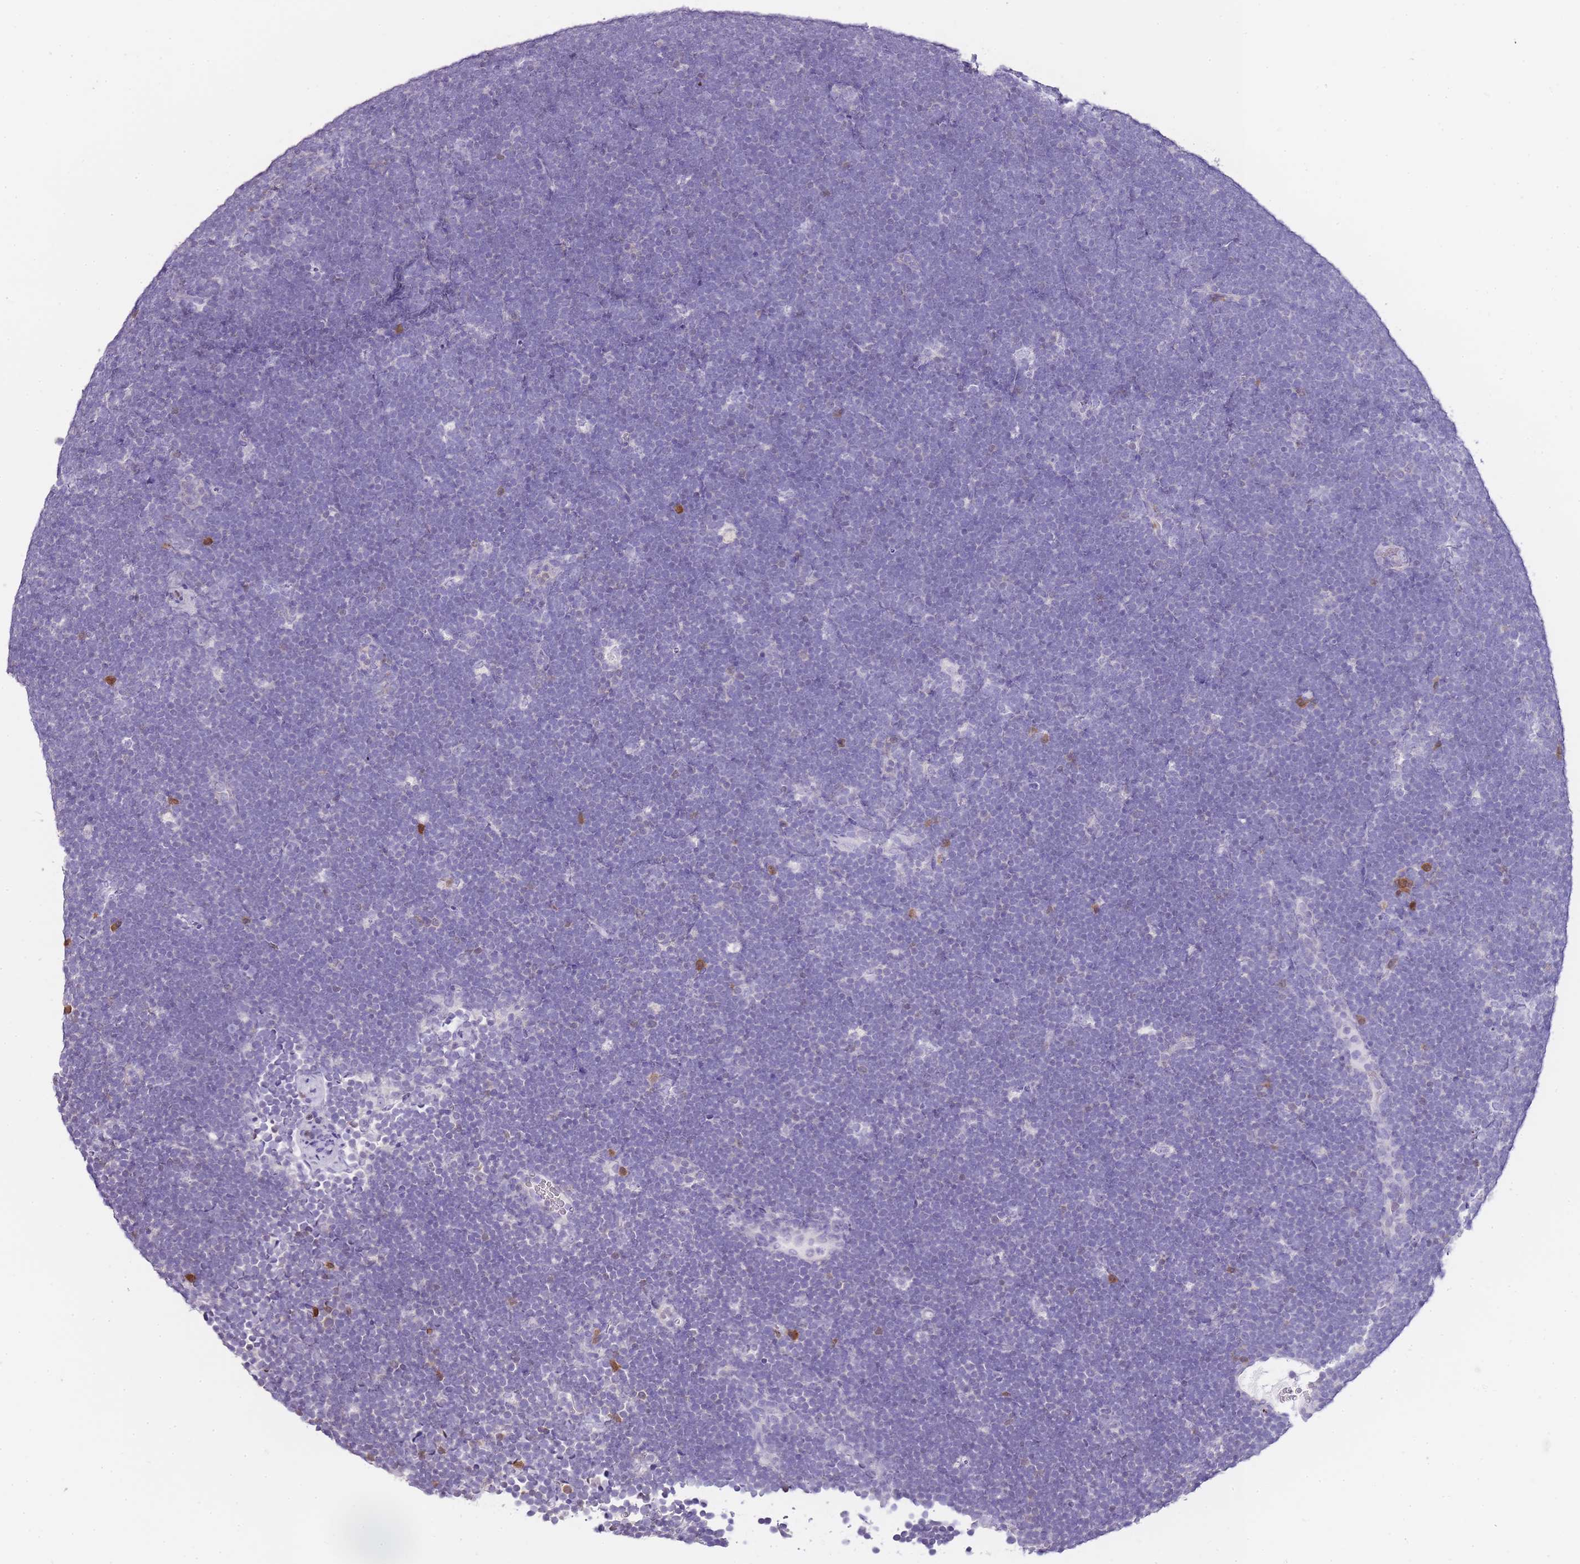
{"staining": {"intensity": "negative", "quantity": "none", "location": "none"}, "tissue": "lymphoma", "cell_type": "Tumor cells", "image_type": "cancer", "snomed": [{"axis": "morphology", "description": "Malignant lymphoma, non-Hodgkin's type, High grade"}, {"axis": "topography", "description": "Lymph node"}], "caption": "Tumor cells show no significant protein staining in high-grade malignant lymphoma, non-Hodgkin's type. Nuclei are stained in blue.", "gene": "ZBP1", "patient": {"sex": "male", "age": 13}}